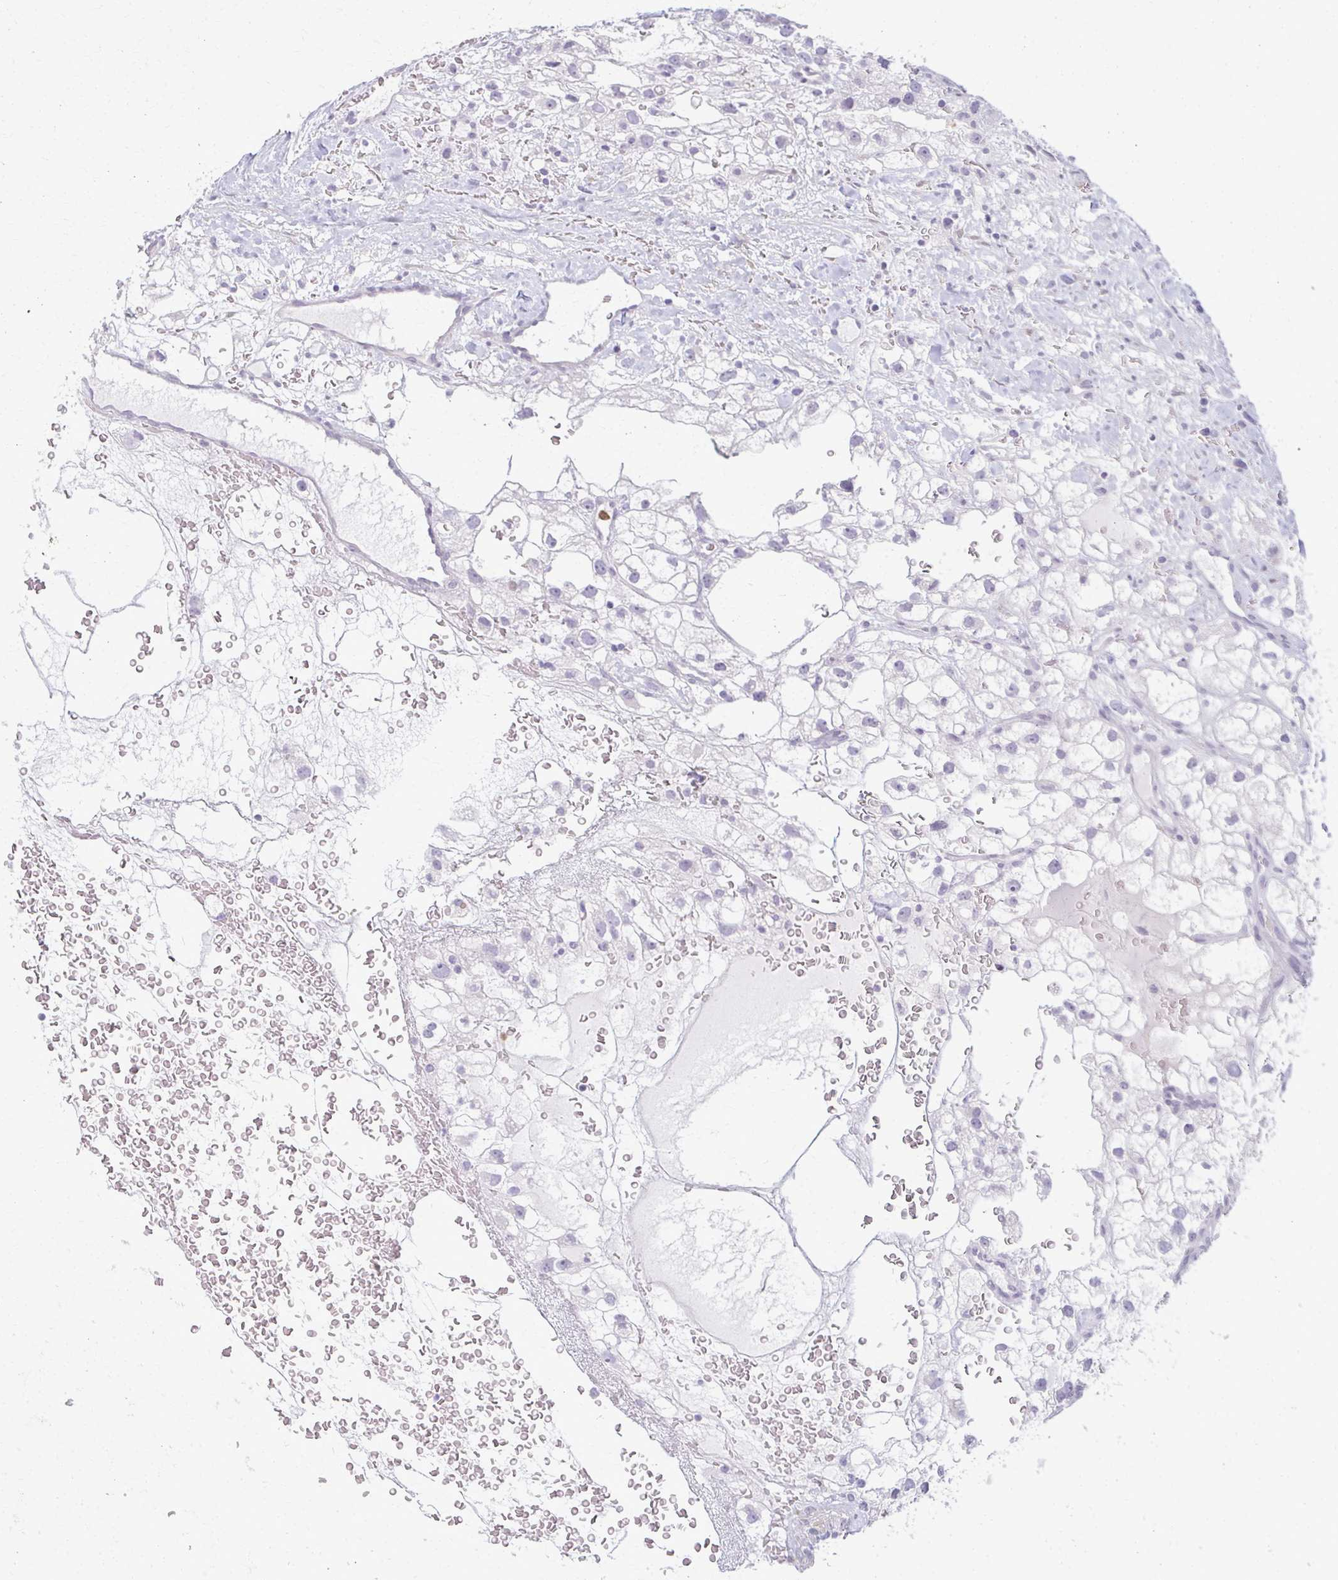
{"staining": {"intensity": "negative", "quantity": "none", "location": "none"}, "tissue": "renal cancer", "cell_type": "Tumor cells", "image_type": "cancer", "snomed": [{"axis": "morphology", "description": "Adenocarcinoma, NOS"}, {"axis": "topography", "description": "Kidney"}], "caption": "The micrograph displays no significant staining in tumor cells of renal cancer. The staining is performed using DAB (3,3'-diaminobenzidine) brown chromogen with nuclei counter-stained in using hematoxylin.", "gene": "CA3", "patient": {"sex": "male", "age": 59}}